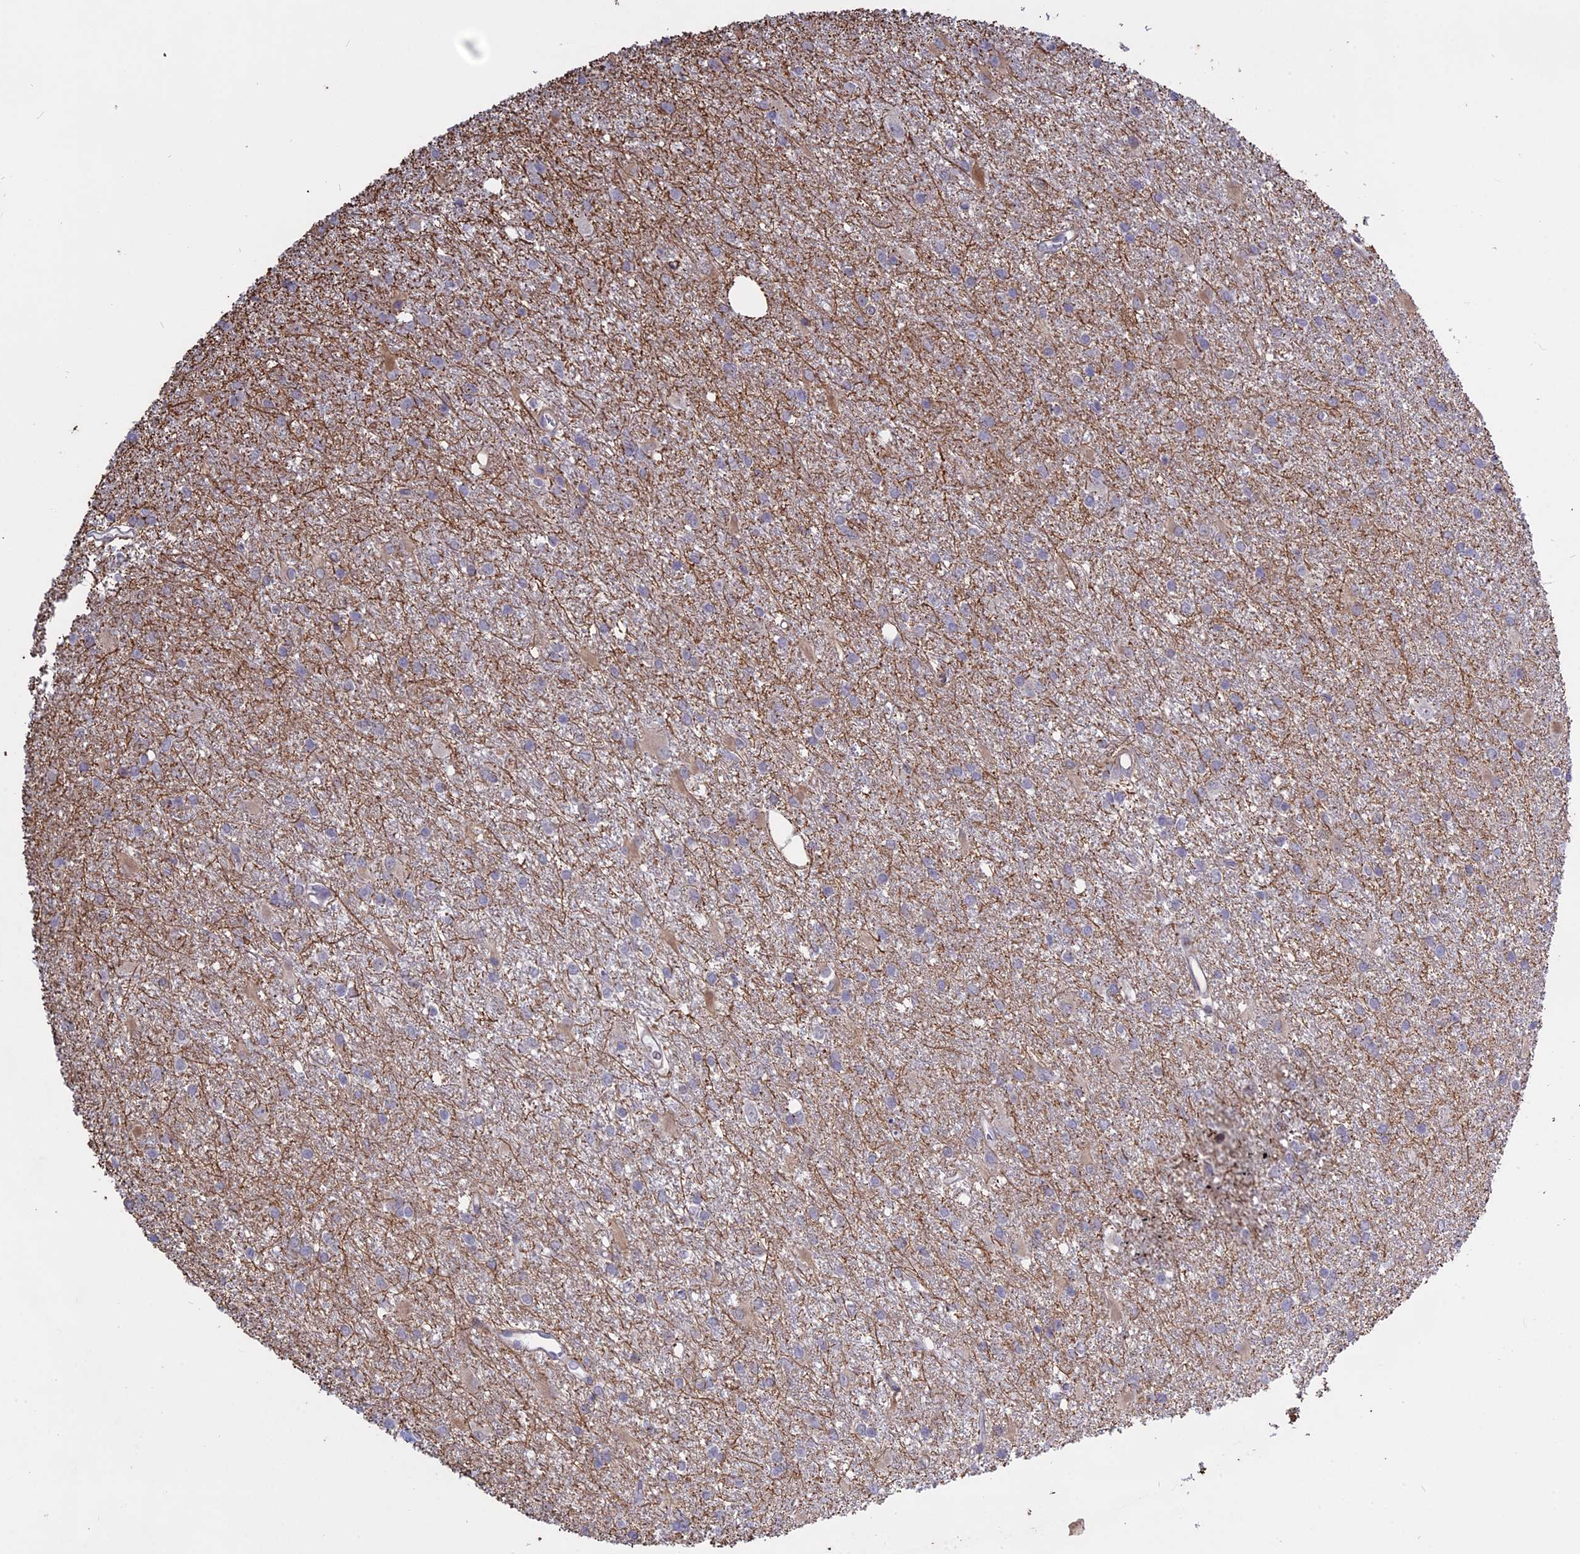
{"staining": {"intensity": "negative", "quantity": "none", "location": "none"}, "tissue": "glioma", "cell_type": "Tumor cells", "image_type": "cancer", "snomed": [{"axis": "morphology", "description": "Glioma, malignant, High grade"}, {"axis": "topography", "description": "Brain"}], "caption": "Malignant glioma (high-grade) stained for a protein using immunohistochemistry shows no positivity tumor cells.", "gene": "MYO5B", "patient": {"sex": "female", "age": 50}}